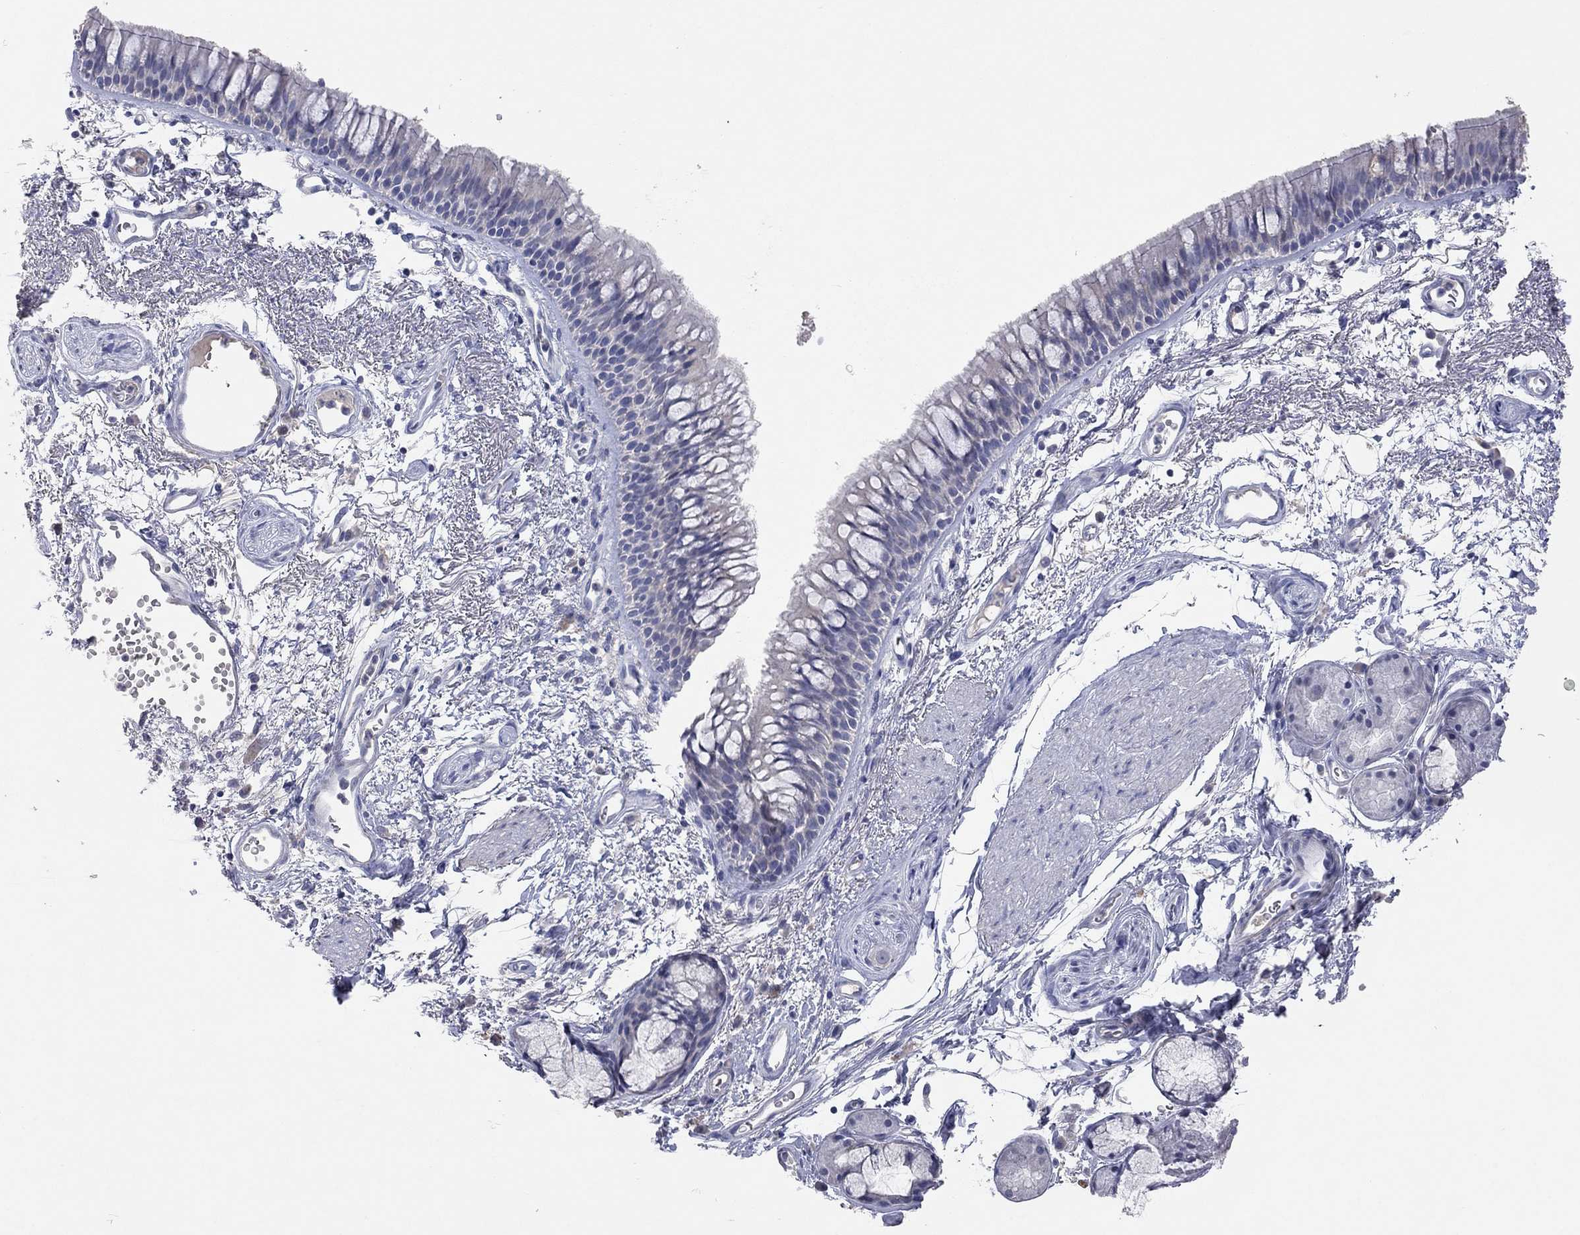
{"staining": {"intensity": "negative", "quantity": "none", "location": "none"}, "tissue": "bronchus", "cell_type": "Respiratory epithelial cells", "image_type": "normal", "snomed": [{"axis": "morphology", "description": "Normal tissue, NOS"}, {"axis": "topography", "description": "Cartilage tissue"}, {"axis": "topography", "description": "Bronchus"}], "caption": "Micrograph shows no significant protein expression in respiratory epithelial cells of normal bronchus. Brightfield microscopy of IHC stained with DAB (3,3'-diaminobenzidine) (brown) and hematoxylin (blue), captured at high magnification.", "gene": "MMP13", "patient": {"sex": "male", "age": 66}}